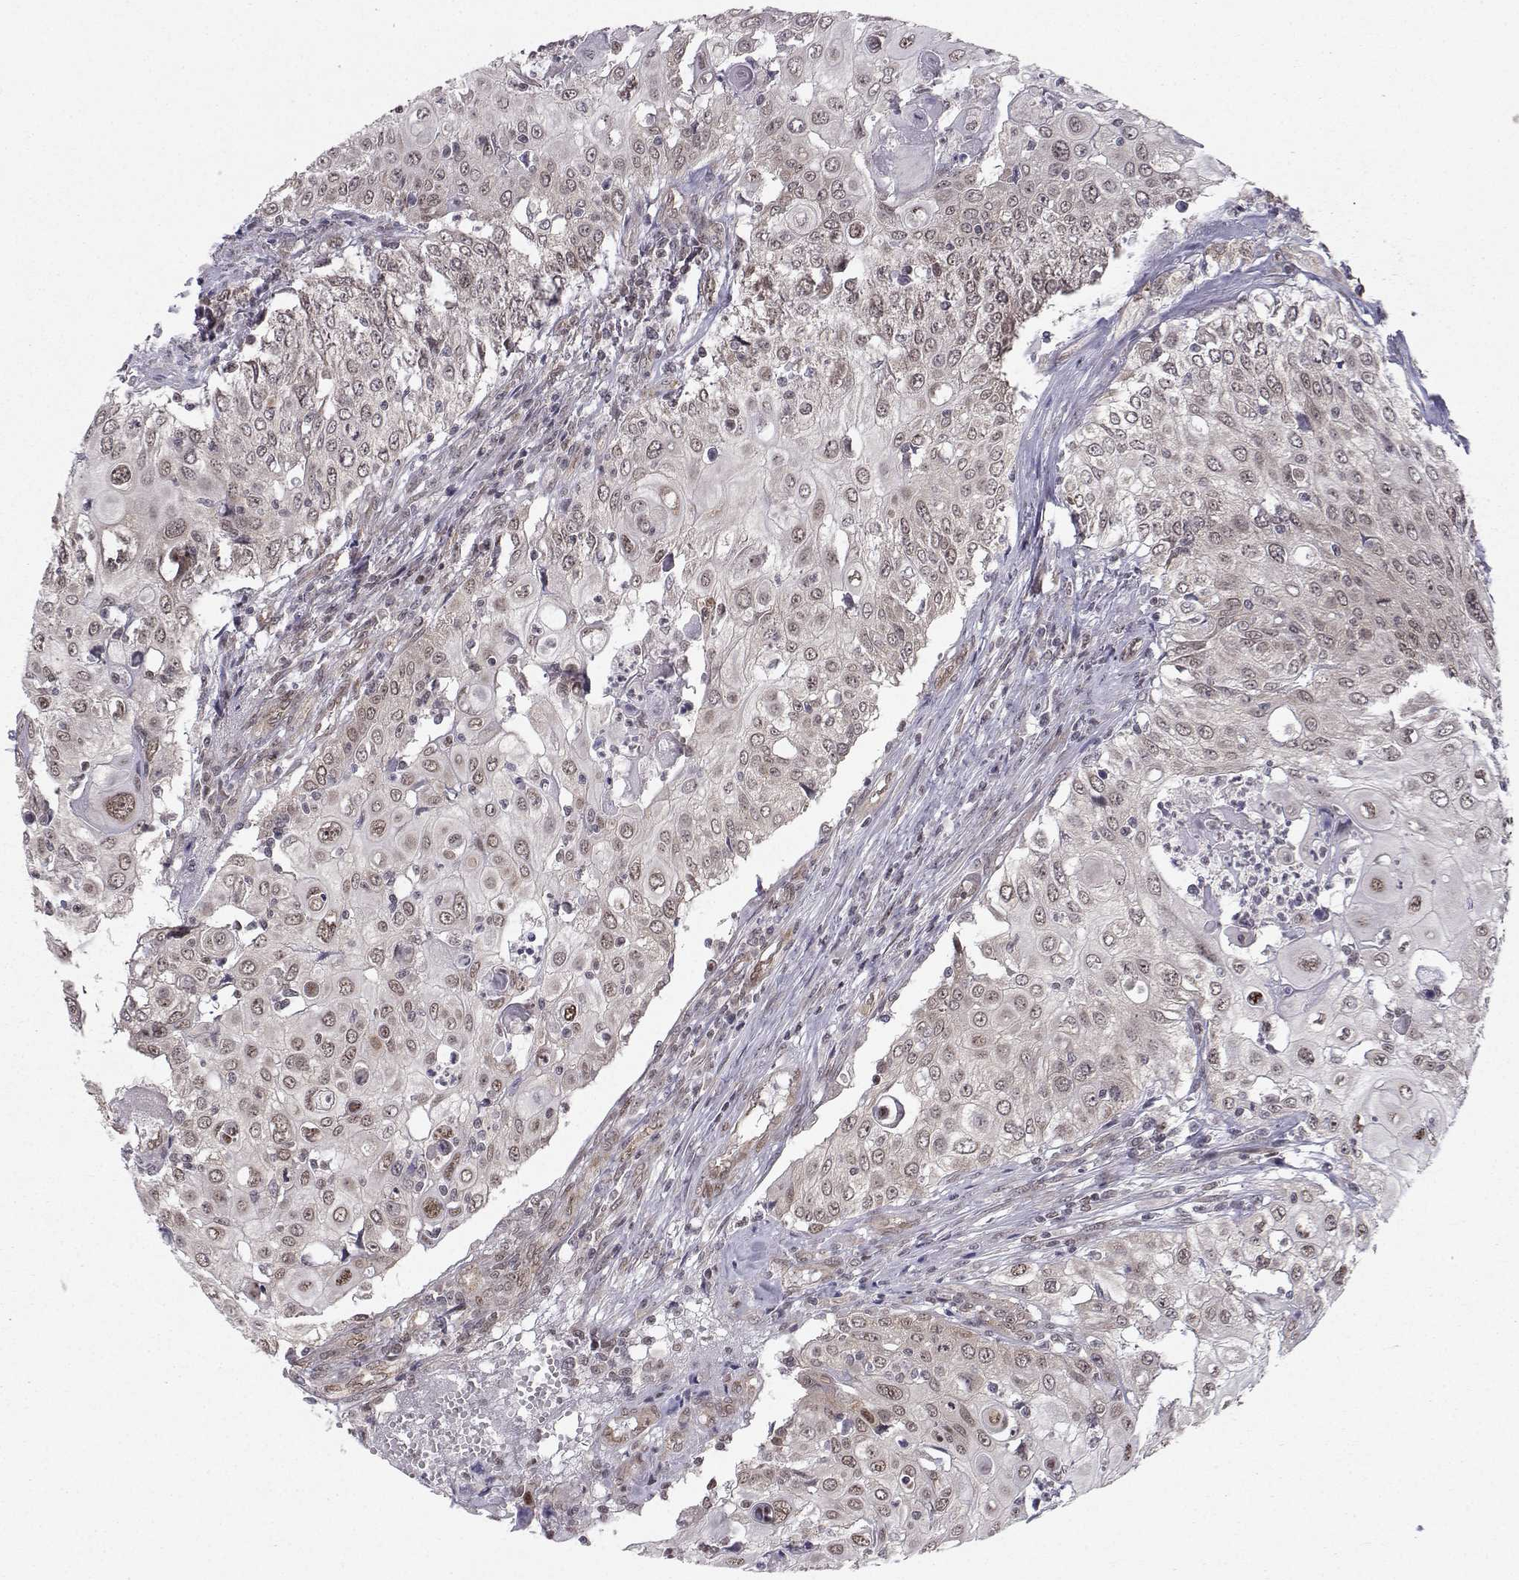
{"staining": {"intensity": "strong", "quantity": "25%-75%", "location": "nuclear"}, "tissue": "urothelial cancer", "cell_type": "Tumor cells", "image_type": "cancer", "snomed": [{"axis": "morphology", "description": "Urothelial carcinoma, High grade"}, {"axis": "topography", "description": "Urinary bladder"}], "caption": "A brown stain highlights strong nuclear positivity of a protein in human urothelial carcinoma (high-grade) tumor cells. (IHC, brightfield microscopy, high magnification).", "gene": "PKN2", "patient": {"sex": "female", "age": 79}}